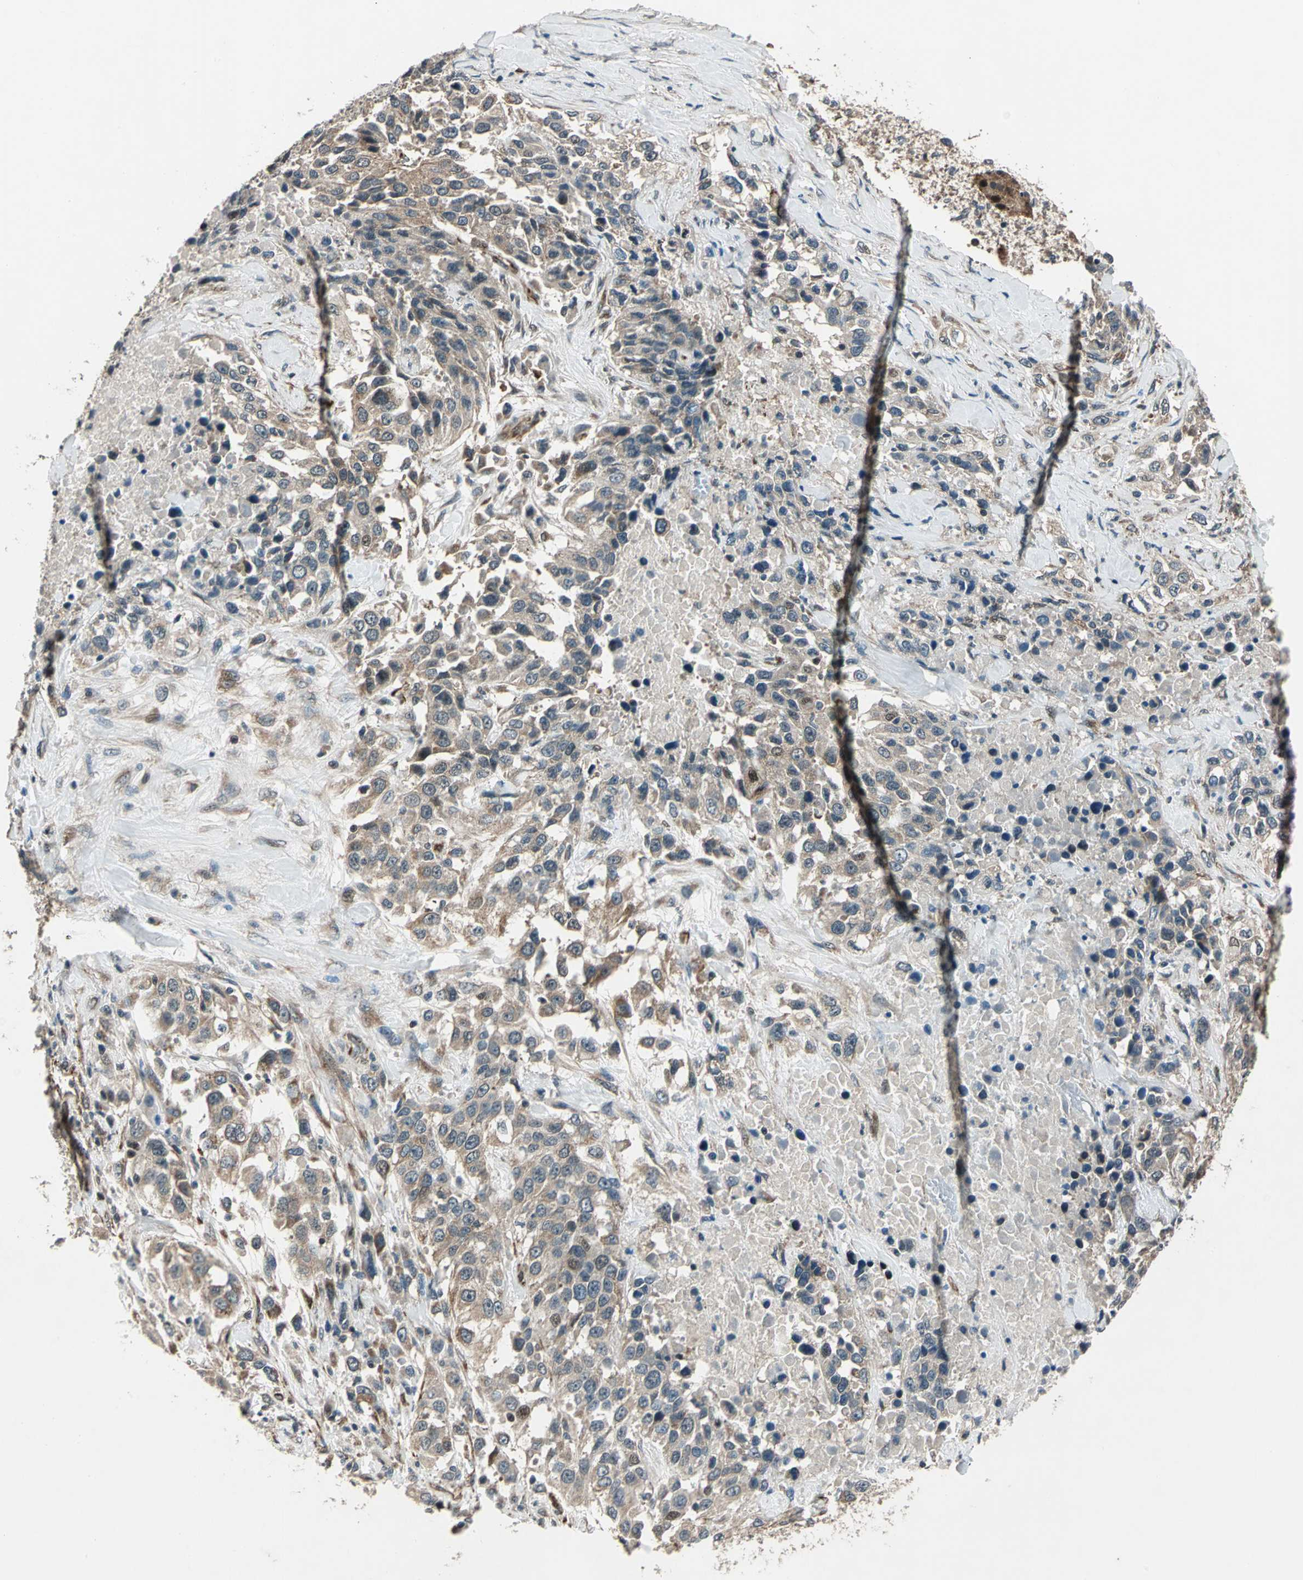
{"staining": {"intensity": "moderate", "quantity": ">75%", "location": "cytoplasmic/membranous"}, "tissue": "urothelial cancer", "cell_type": "Tumor cells", "image_type": "cancer", "snomed": [{"axis": "morphology", "description": "Urothelial carcinoma, High grade"}, {"axis": "topography", "description": "Urinary bladder"}], "caption": "Approximately >75% of tumor cells in urothelial cancer demonstrate moderate cytoplasmic/membranous protein expression as visualized by brown immunohistochemical staining.", "gene": "EXD2", "patient": {"sex": "female", "age": 80}}